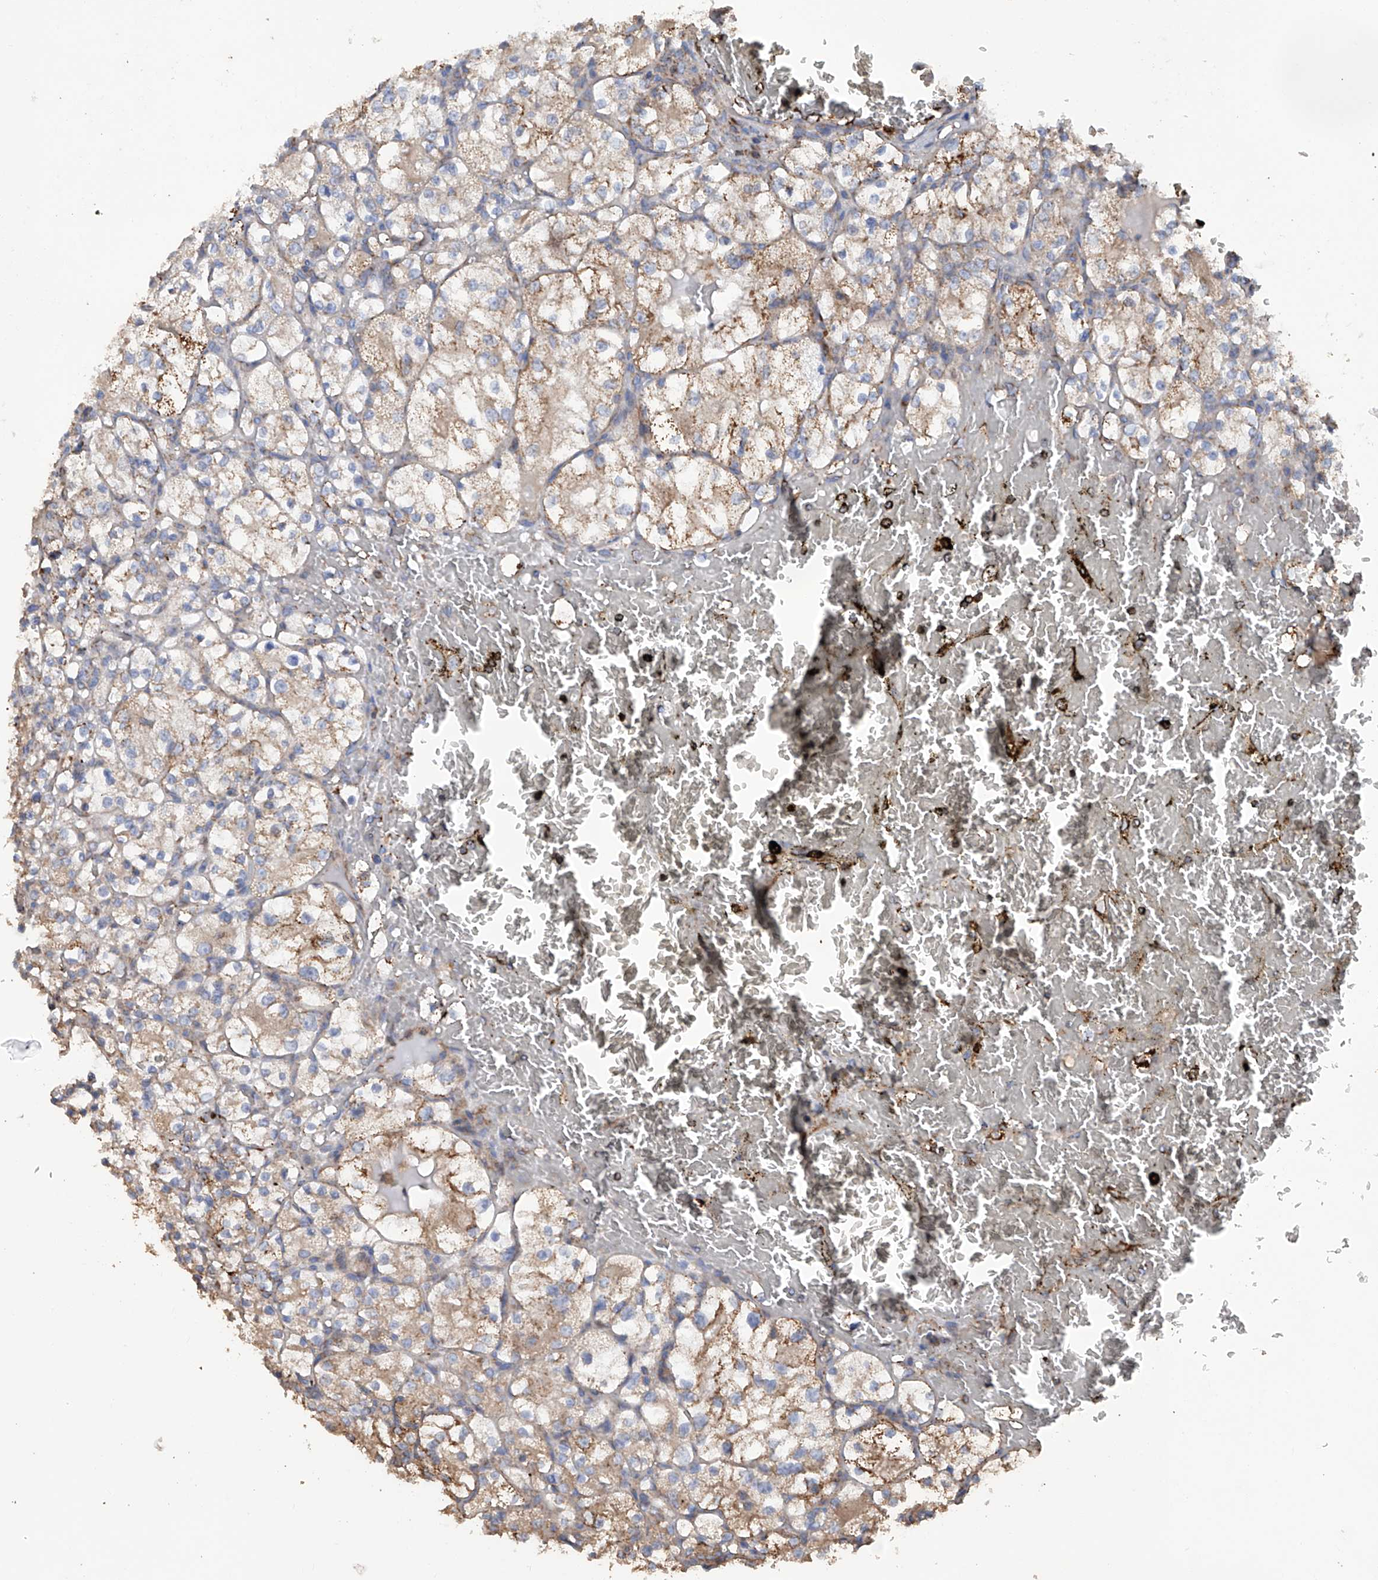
{"staining": {"intensity": "moderate", "quantity": "<25%", "location": "cytoplasmic/membranous"}, "tissue": "renal cancer", "cell_type": "Tumor cells", "image_type": "cancer", "snomed": [{"axis": "morphology", "description": "Adenocarcinoma, NOS"}, {"axis": "topography", "description": "Kidney"}], "caption": "Moderate cytoplasmic/membranous protein positivity is present in about <25% of tumor cells in renal cancer (adenocarcinoma).", "gene": "ASCC3", "patient": {"sex": "female", "age": 69}}